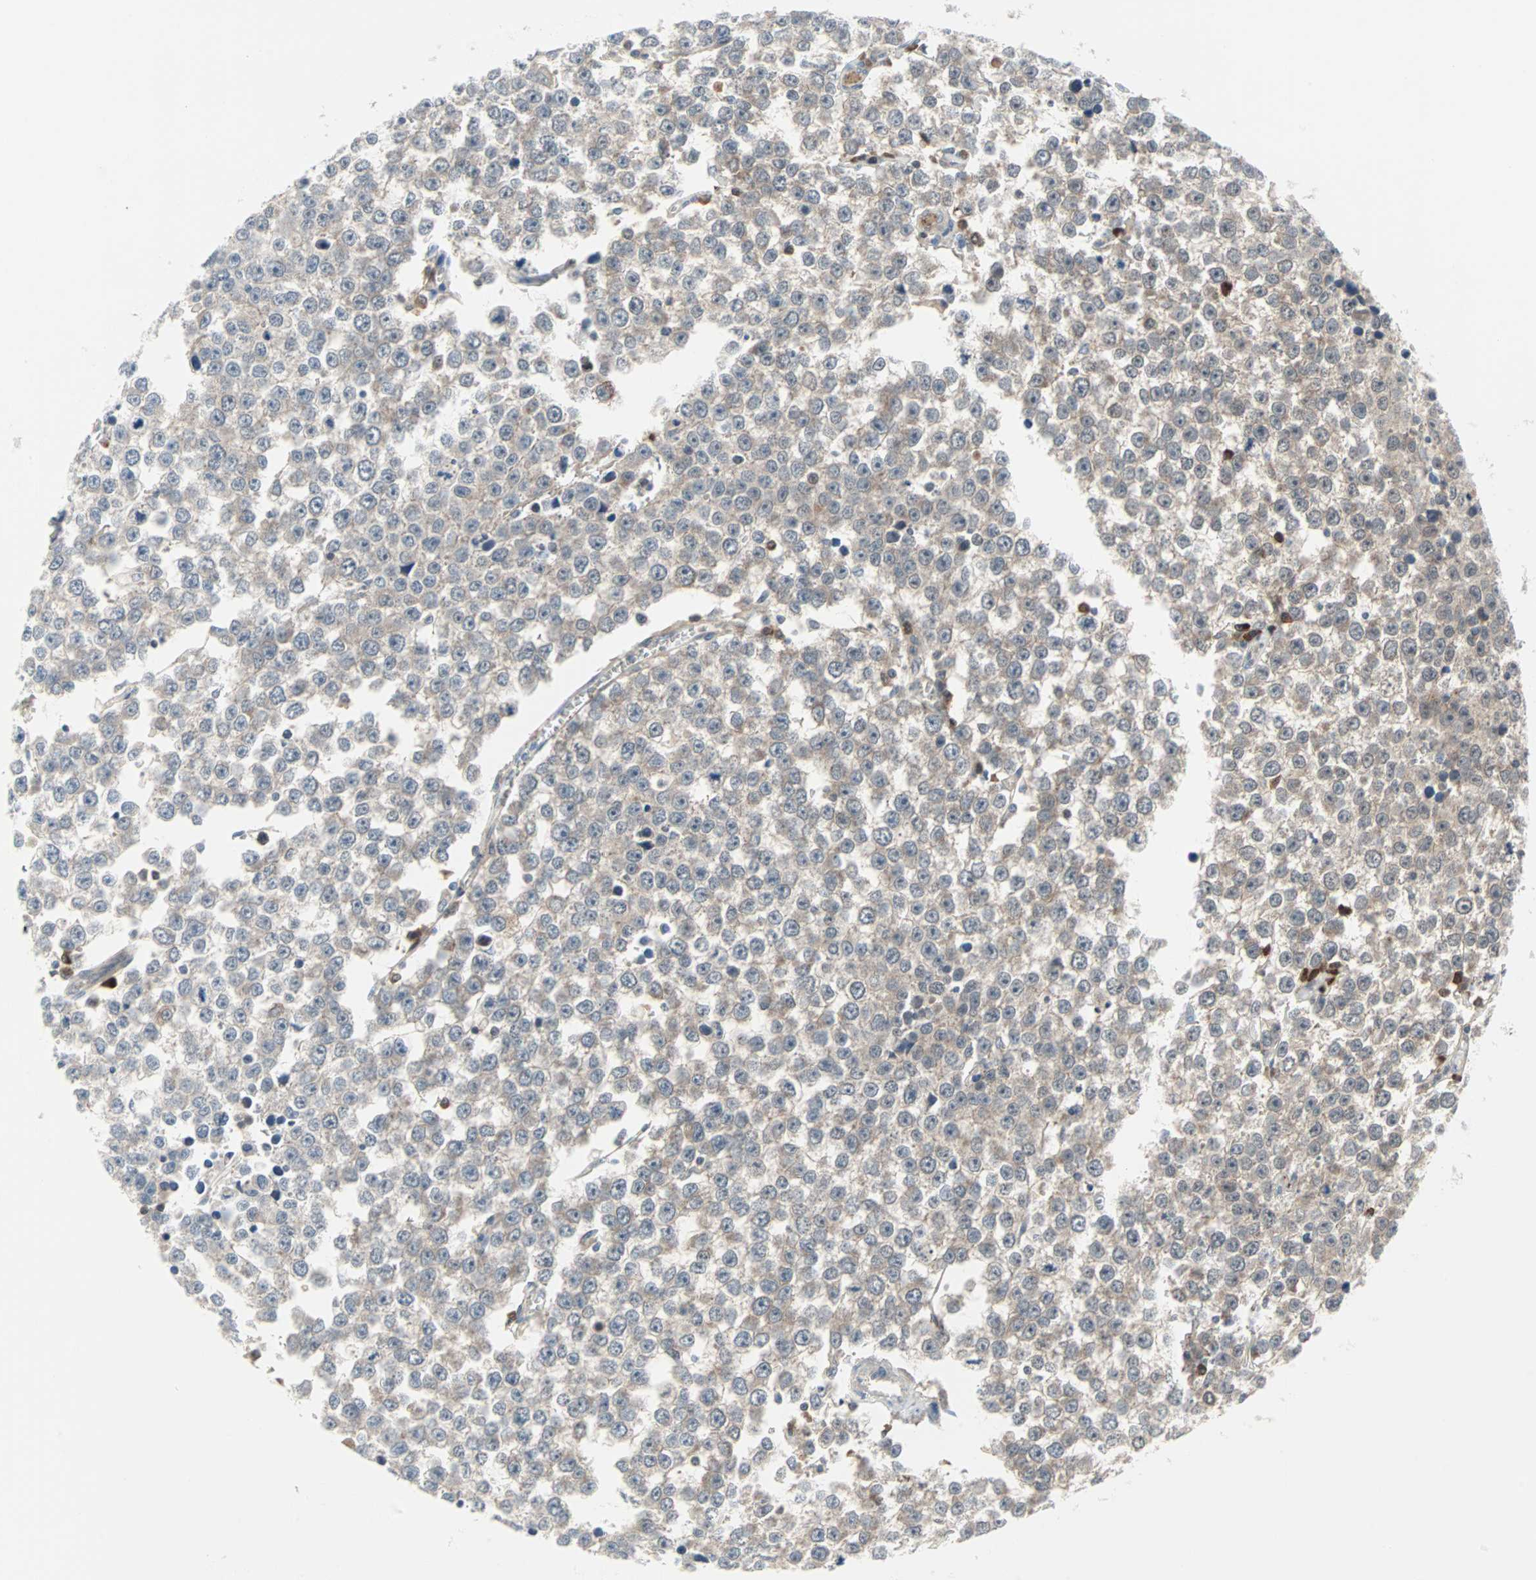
{"staining": {"intensity": "weak", "quantity": "<25%", "location": "cytoplasmic/membranous"}, "tissue": "testis cancer", "cell_type": "Tumor cells", "image_type": "cancer", "snomed": [{"axis": "morphology", "description": "Seminoma, NOS"}, {"axis": "morphology", "description": "Carcinoma, Embryonal, NOS"}, {"axis": "topography", "description": "Testis"}], "caption": "DAB (3,3'-diaminobenzidine) immunohistochemical staining of testis cancer displays no significant staining in tumor cells. (DAB immunohistochemistry (IHC), high magnification).", "gene": "CASP3", "patient": {"sex": "male", "age": 52}}